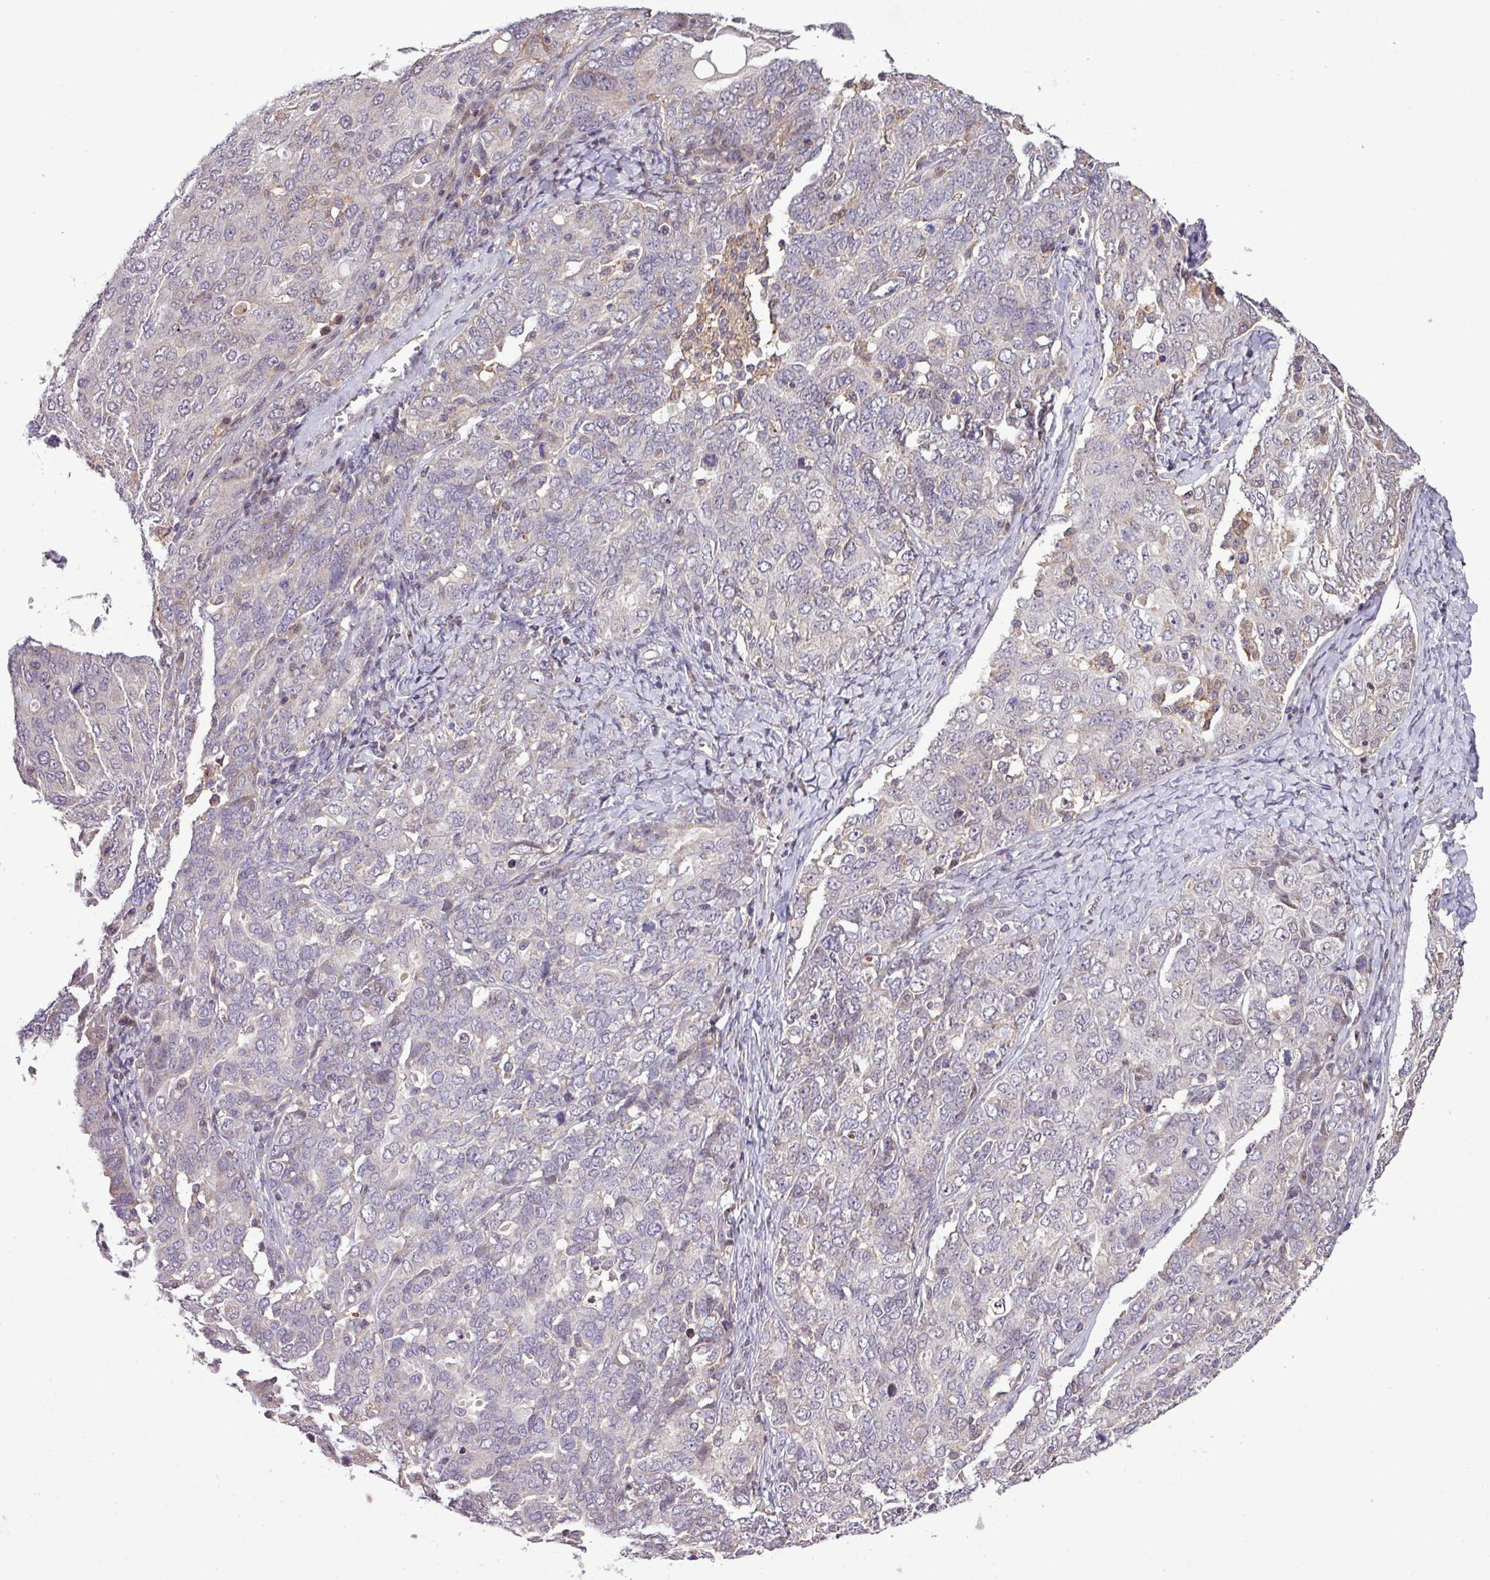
{"staining": {"intensity": "negative", "quantity": "none", "location": "none"}, "tissue": "ovarian cancer", "cell_type": "Tumor cells", "image_type": "cancer", "snomed": [{"axis": "morphology", "description": "Carcinoma, endometroid"}, {"axis": "topography", "description": "Ovary"}], "caption": "A high-resolution image shows immunohistochemistry staining of ovarian cancer (endometroid carcinoma), which shows no significant expression in tumor cells.", "gene": "RPP25L", "patient": {"sex": "female", "age": 62}}